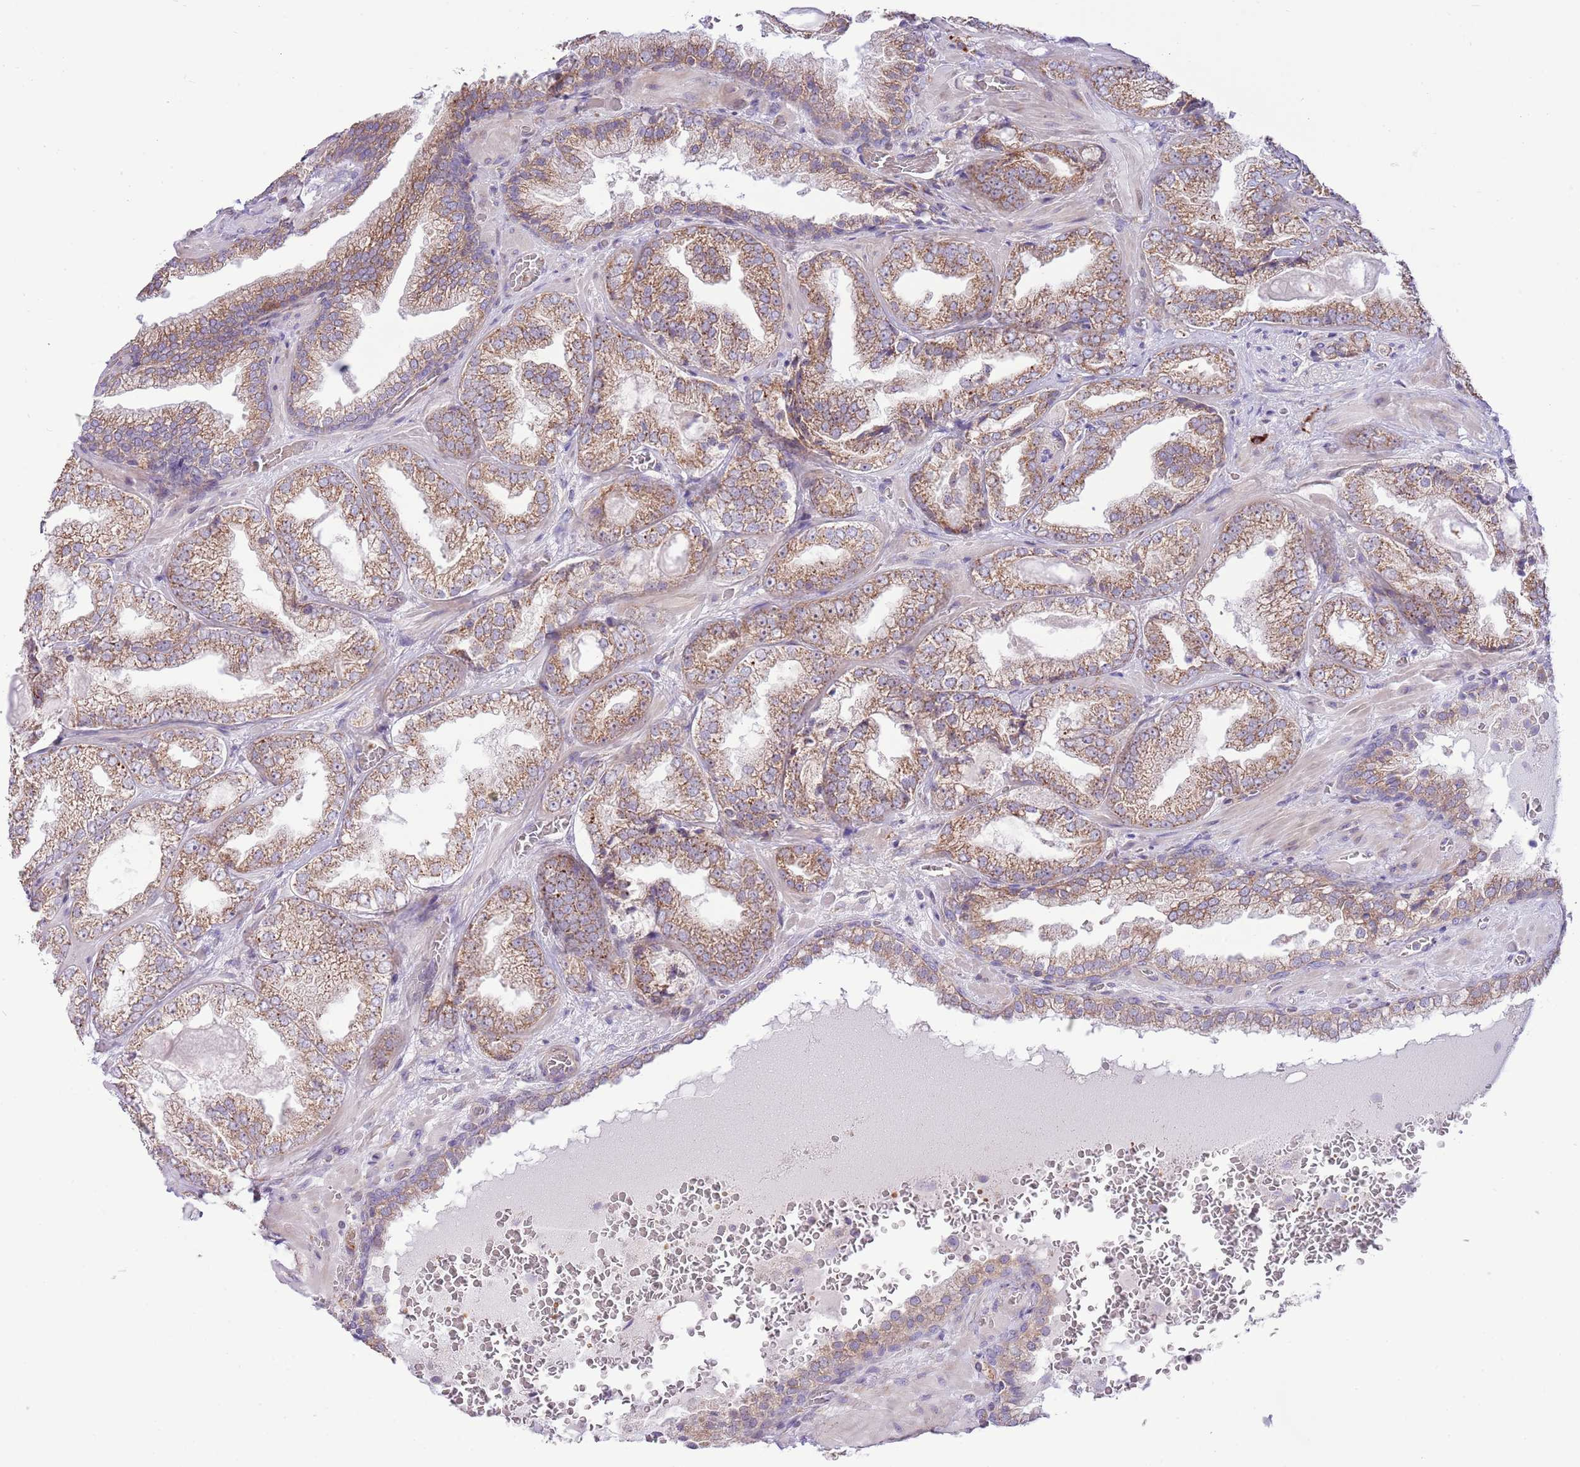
{"staining": {"intensity": "moderate", "quantity": ">75%", "location": "cytoplasmic/membranous"}, "tissue": "prostate cancer", "cell_type": "Tumor cells", "image_type": "cancer", "snomed": [{"axis": "morphology", "description": "Adenocarcinoma, Low grade"}, {"axis": "topography", "description": "Prostate"}], "caption": "Prostate cancer (low-grade adenocarcinoma) stained with a brown dye shows moderate cytoplasmic/membranous positive positivity in approximately >75% of tumor cells.", "gene": "DAND5", "patient": {"sex": "male", "age": 57}}